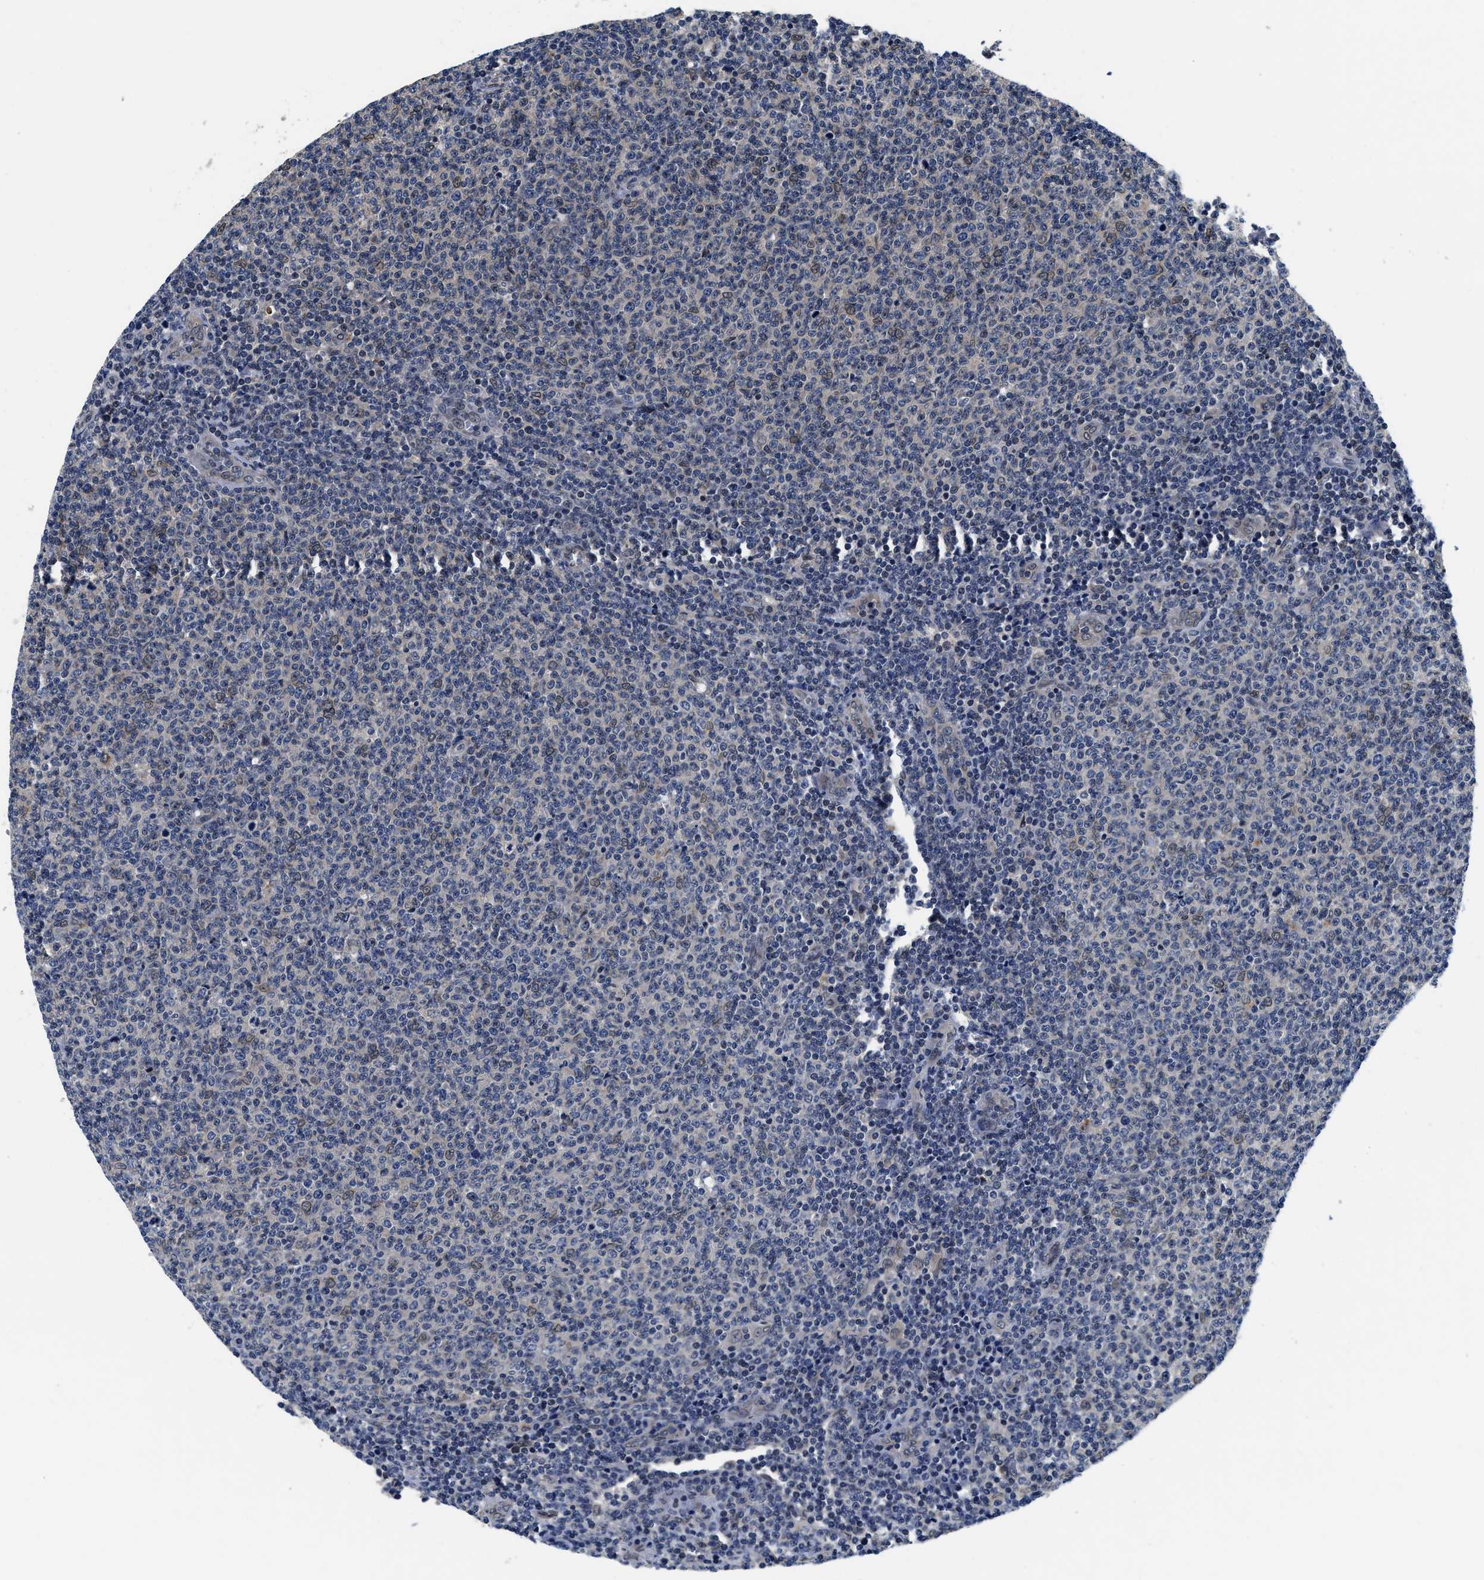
{"staining": {"intensity": "weak", "quantity": "<25%", "location": "nuclear"}, "tissue": "lymphoma", "cell_type": "Tumor cells", "image_type": "cancer", "snomed": [{"axis": "morphology", "description": "Malignant lymphoma, non-Hodgkin's type, Low grade"}, {"axis": "topography", "description": "Lymph node"}], "caption": "Immunohistochemical staining of human lymphoma reveals no significant positivity in tumor cells.", "gene": "SNX10", "patient": {"sex": "male", "age": 66}}